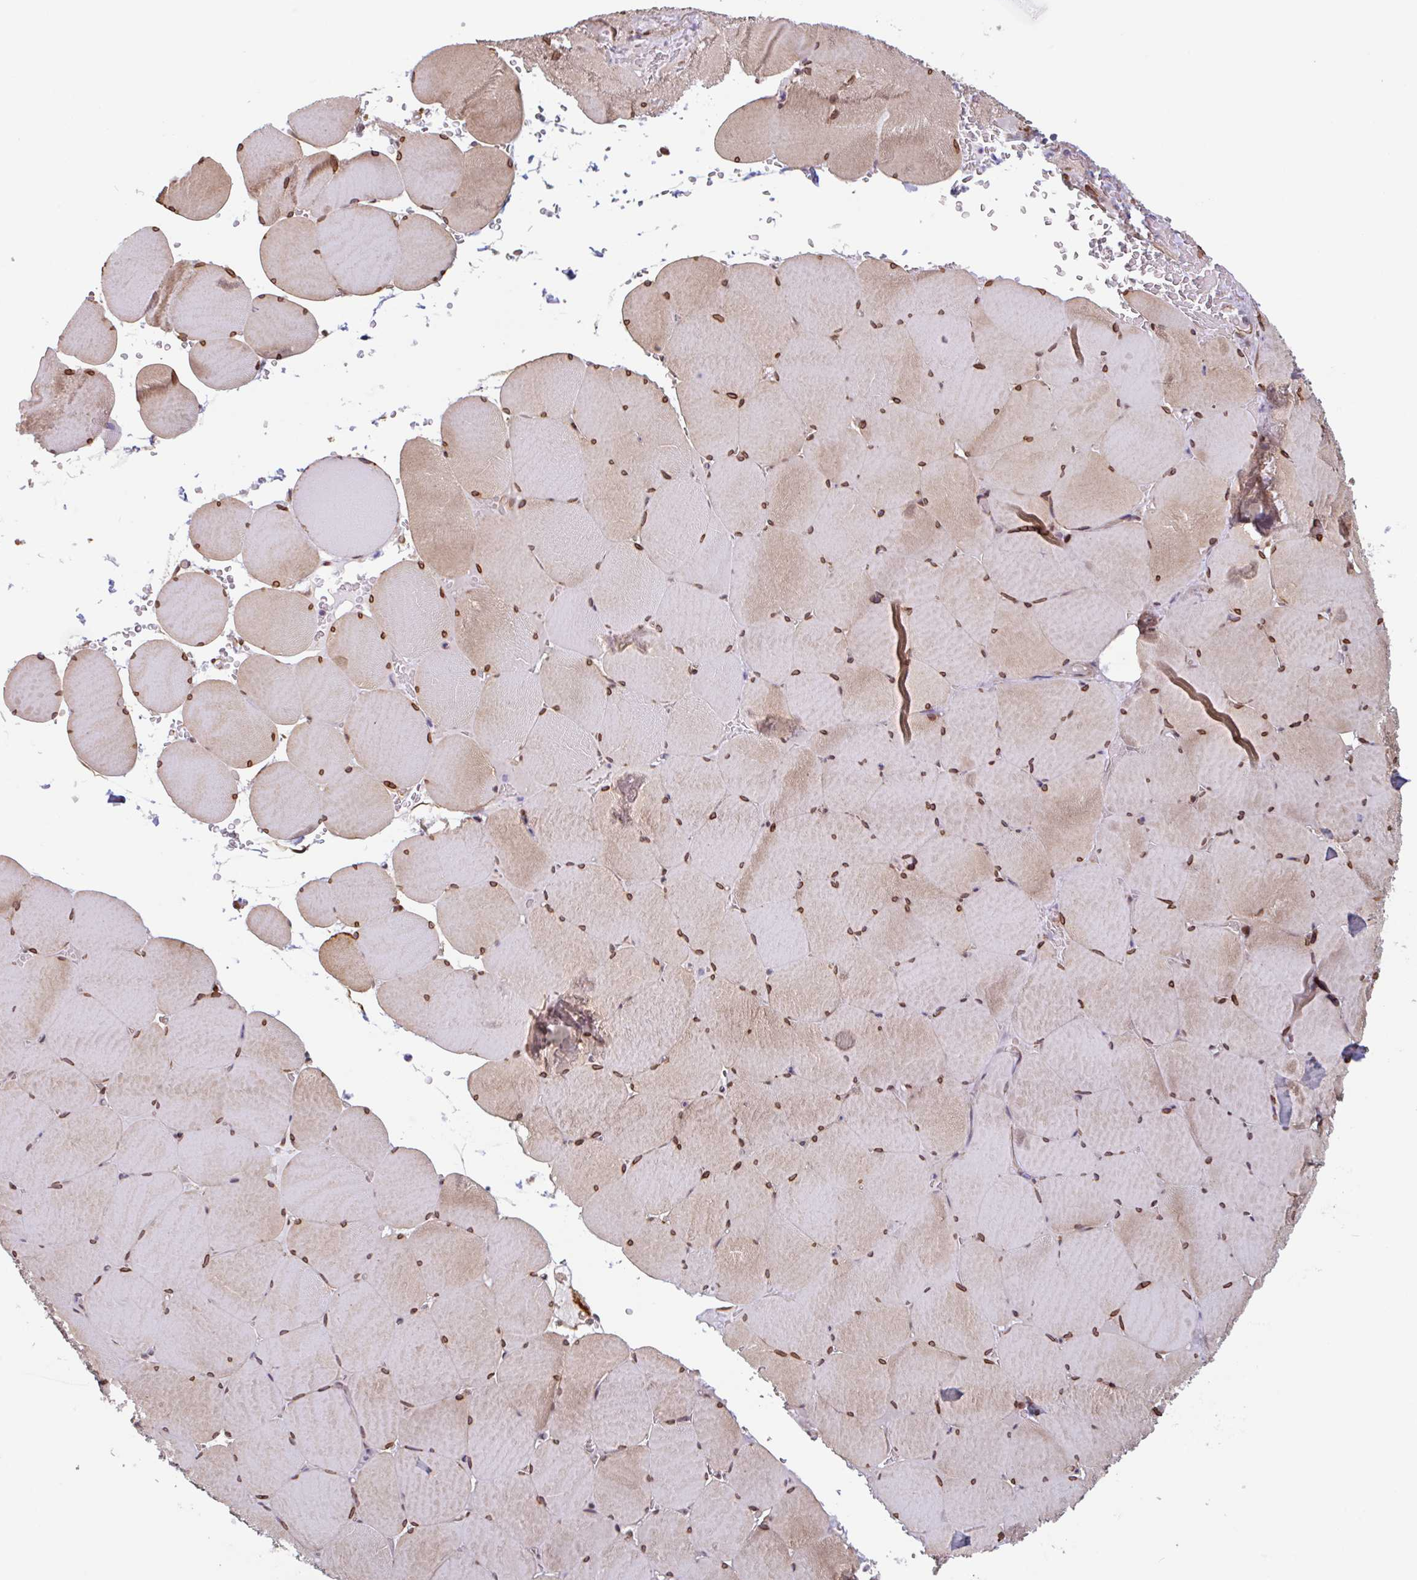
{"staining": {"intensity": "moderate", "quantity": ">75%", "location": "cytoplasmic/membranous,nuclear"}, "tissue": "skeletal muscle", "cell_type": "Myocytes", "image_type": "normal", "snomed": [{"axis": "morphology", "description": "Normal tissue, NOS"}, {"axis": "topography", "description": "Skeletal muscle"}, {"axis": "topography", "description": "Head-Neck"}], "caption": "A histopathology image of human skeletal muscle stained for a protein shows moderate cytoplasmic/membranous,nuclear brown staining in myocytes. The staining was performed using DAB to visualize the protein expression in brown, while the nuclei were stained in blue with hematoxylin (Magnification: 20x).", "gene": "TMEM119", "patient": {"sex": "male", "age": 66}}